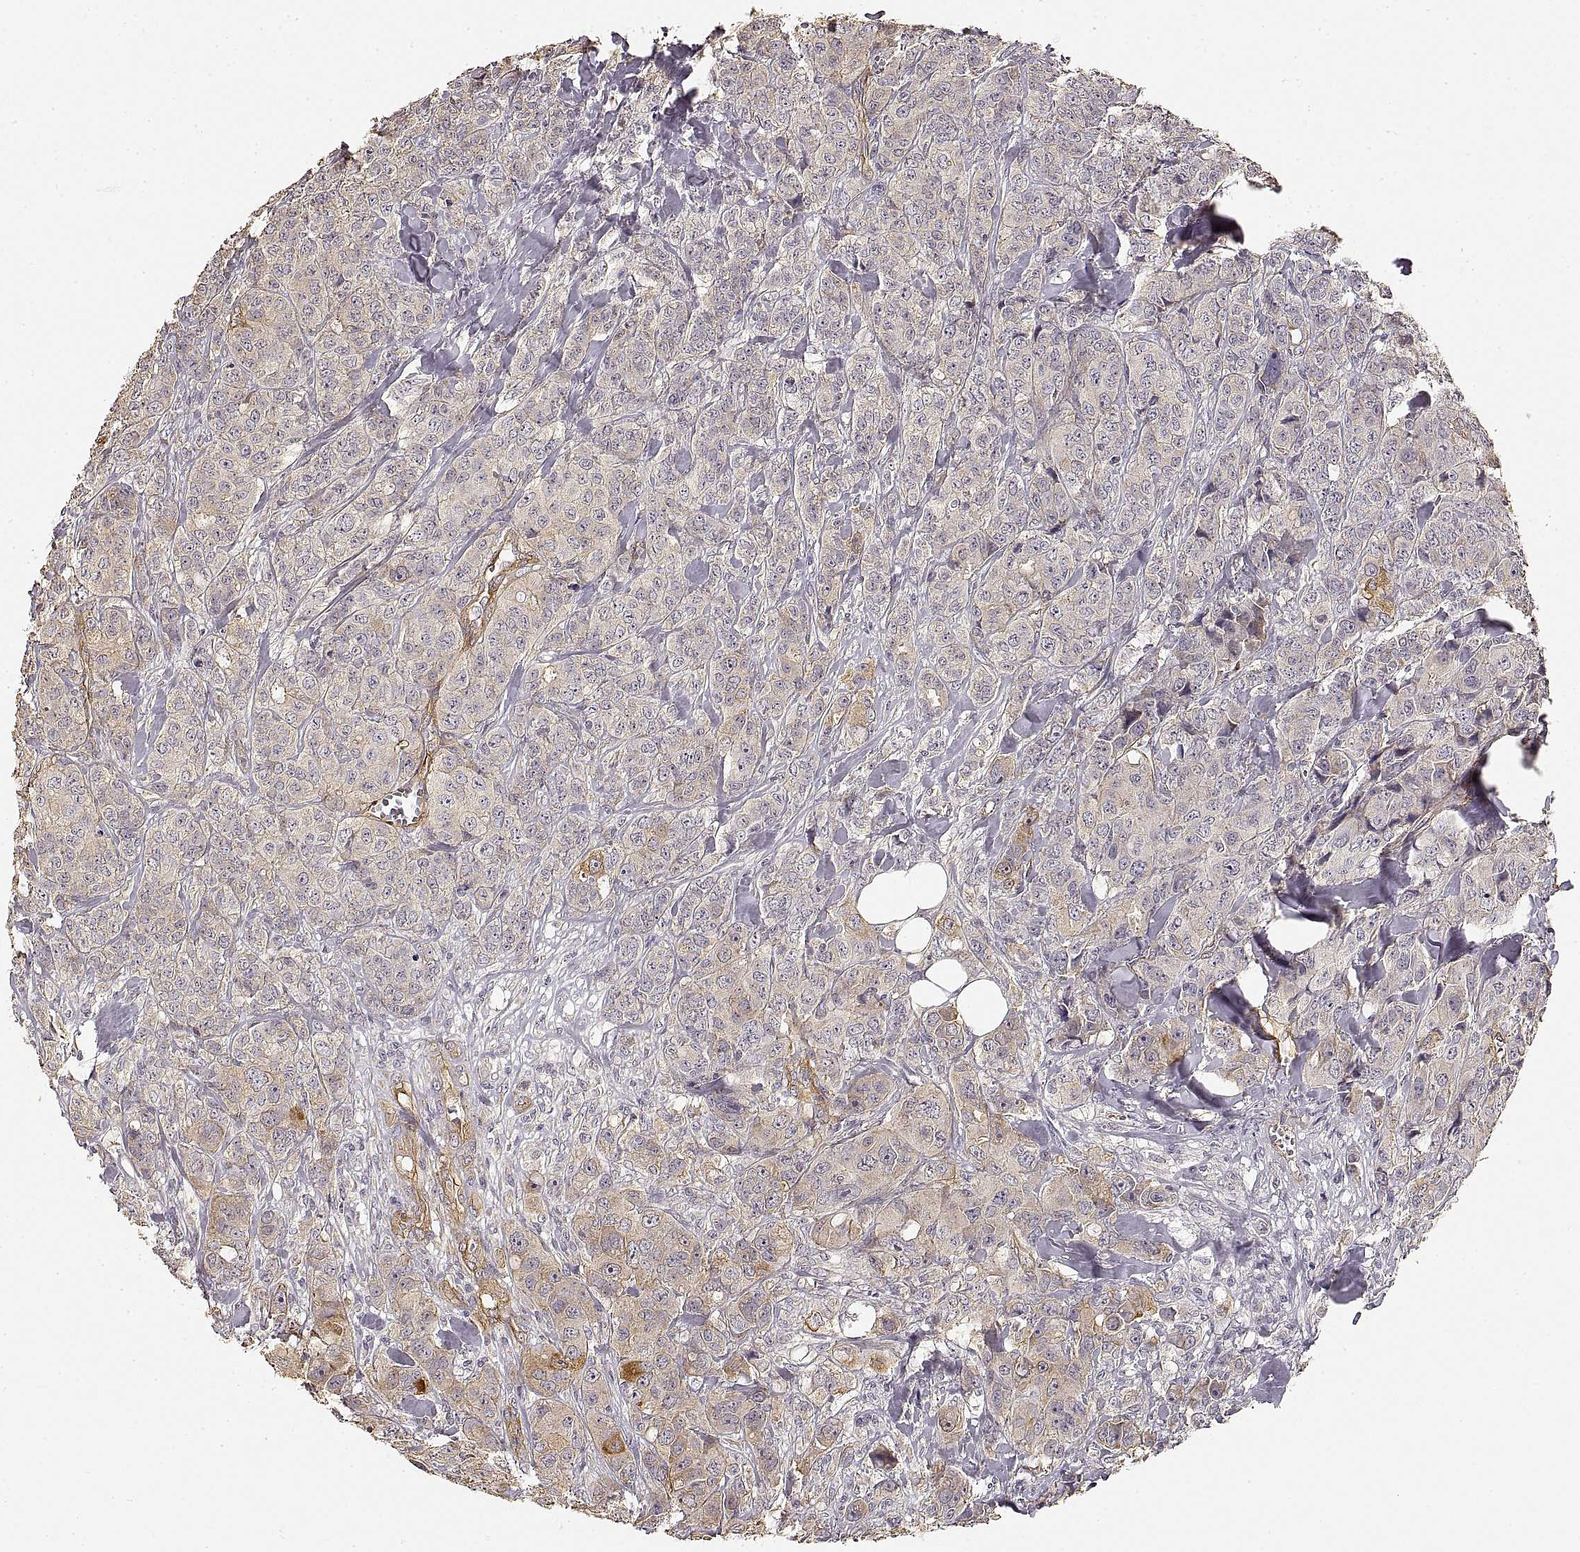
{"staining": {"intensity": "weak", "quantity": "<25%", "location": "cytoplasmic/membranous"}, "tissue": "breast cancer", "cell_type": "Tumor cells", "image_type": "cancer", "snomed": [{"axis": "morphology", "description": "Duct carcinoma"}, {"axis": "topography", "description": "Breast"}], "caption": "Immunohistochemistry of human invasive ductal carcinoma (breast) exhibits no positivity in tumor cells.", "gene": "LAMA4", "patient": {"sex": "female", "age": 43}}